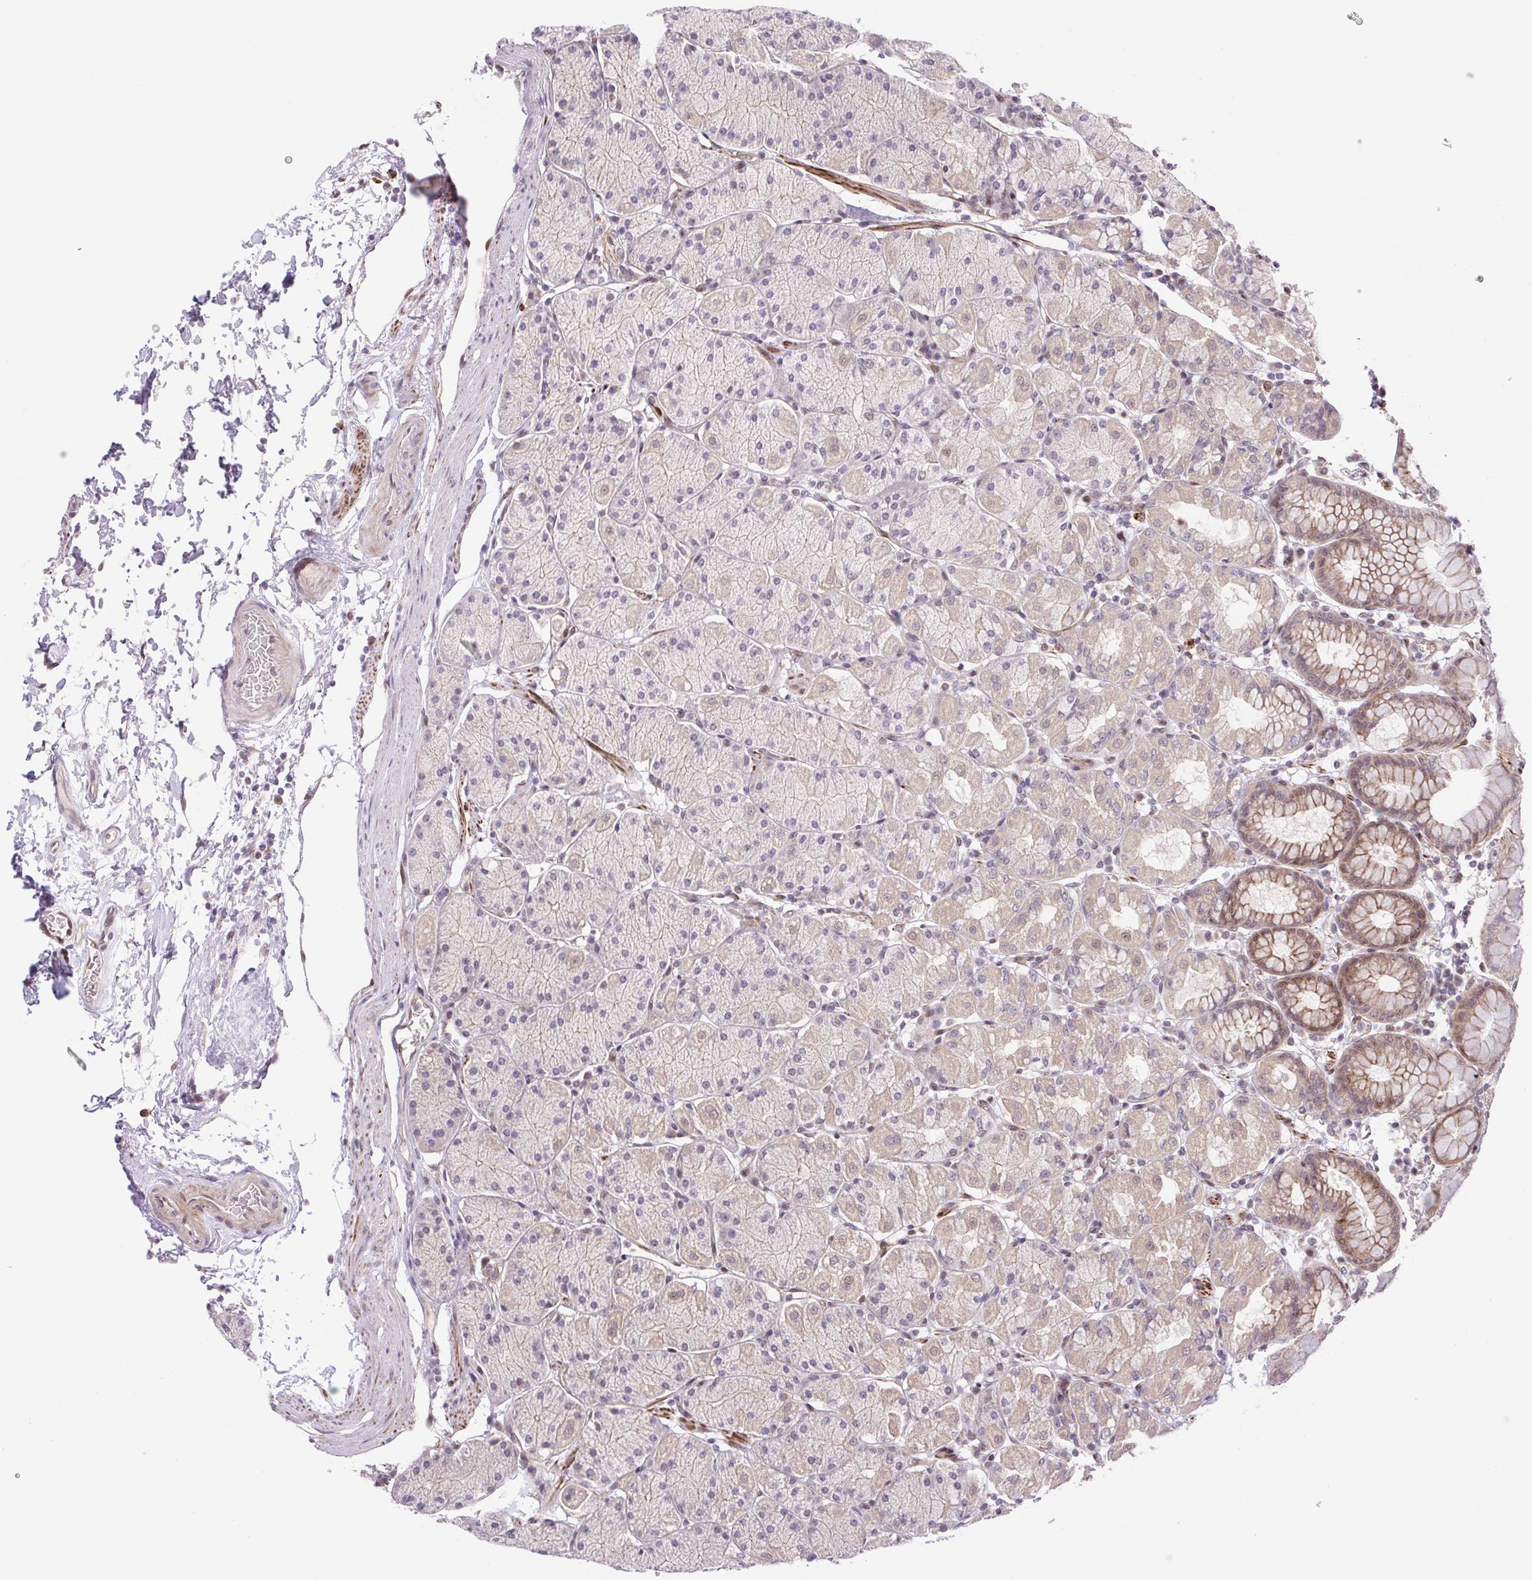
{"staining": {"intensity": "moderate", "quantity": "<25%", "location": "cytoplasmic/membranous"}, "tissue": "stomach", "cell_type": "Glandular cells", "image_type": "normal", "snomed": [{"axis": "morphology", "description": "Normal tissue, NOS"}, {"axis": "topography", "description": "Stomach, upper"}, {"axis": "topography", "description": "Stomach"}], "caption": "The micrograph demonstrates immunohistochemical staining of normal stomach. There is moderate cytoplasmic/membranous expression is seen in approximately <25% of glandular cells.", "gene": "ERG", "patient": {"sex": "male", "age": 76}}